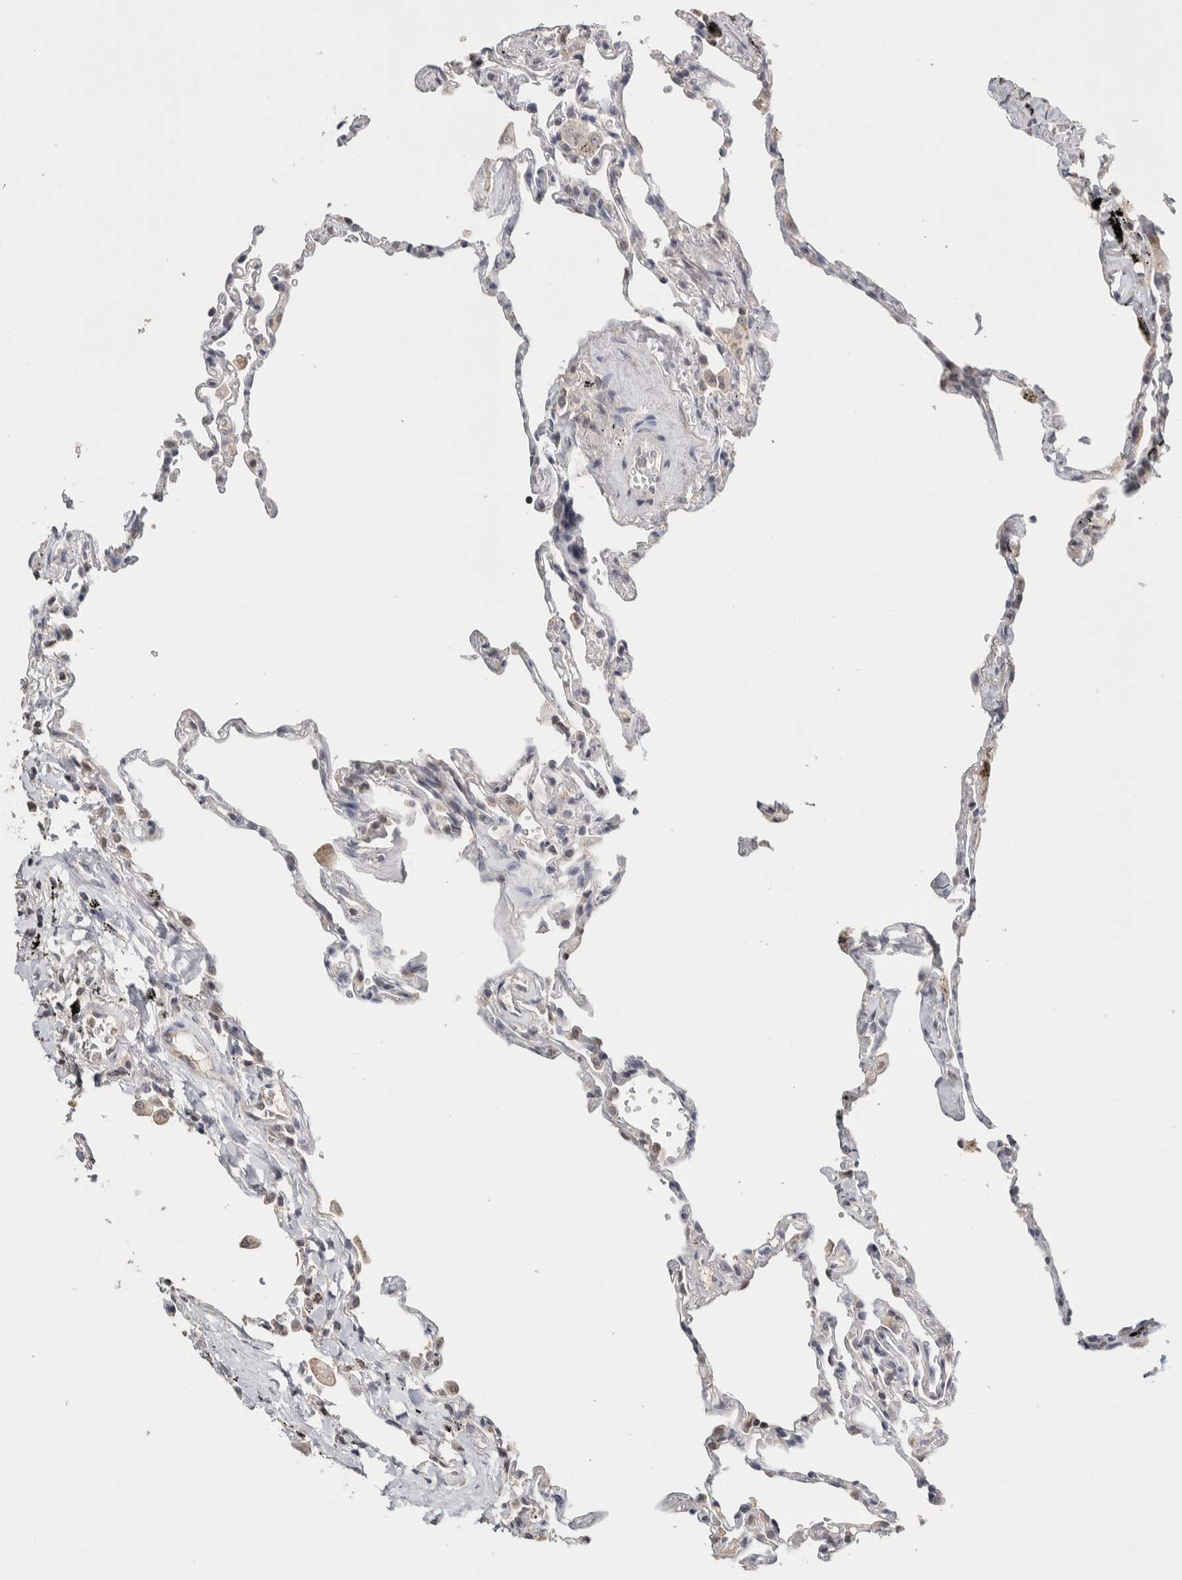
{"staining": {"intensity": "weak", "quantity": "<25%", "location": "cytoplasmic/membranous"}, "tissue": "lung", "cell_type": "Alveolar cells", "image_type": "normal", "snomed": [{"axis": "morphology", "description": "Normal tissue, NOS"}, {"axis": "topography", "description": "Lung"}], "caption": "Immunohistochemistry (IHC) of unremarkable human lung shows no positivity in alveolar cells.", "gene": "CRAT", "patient": {"sex": "male", "age": 59}}